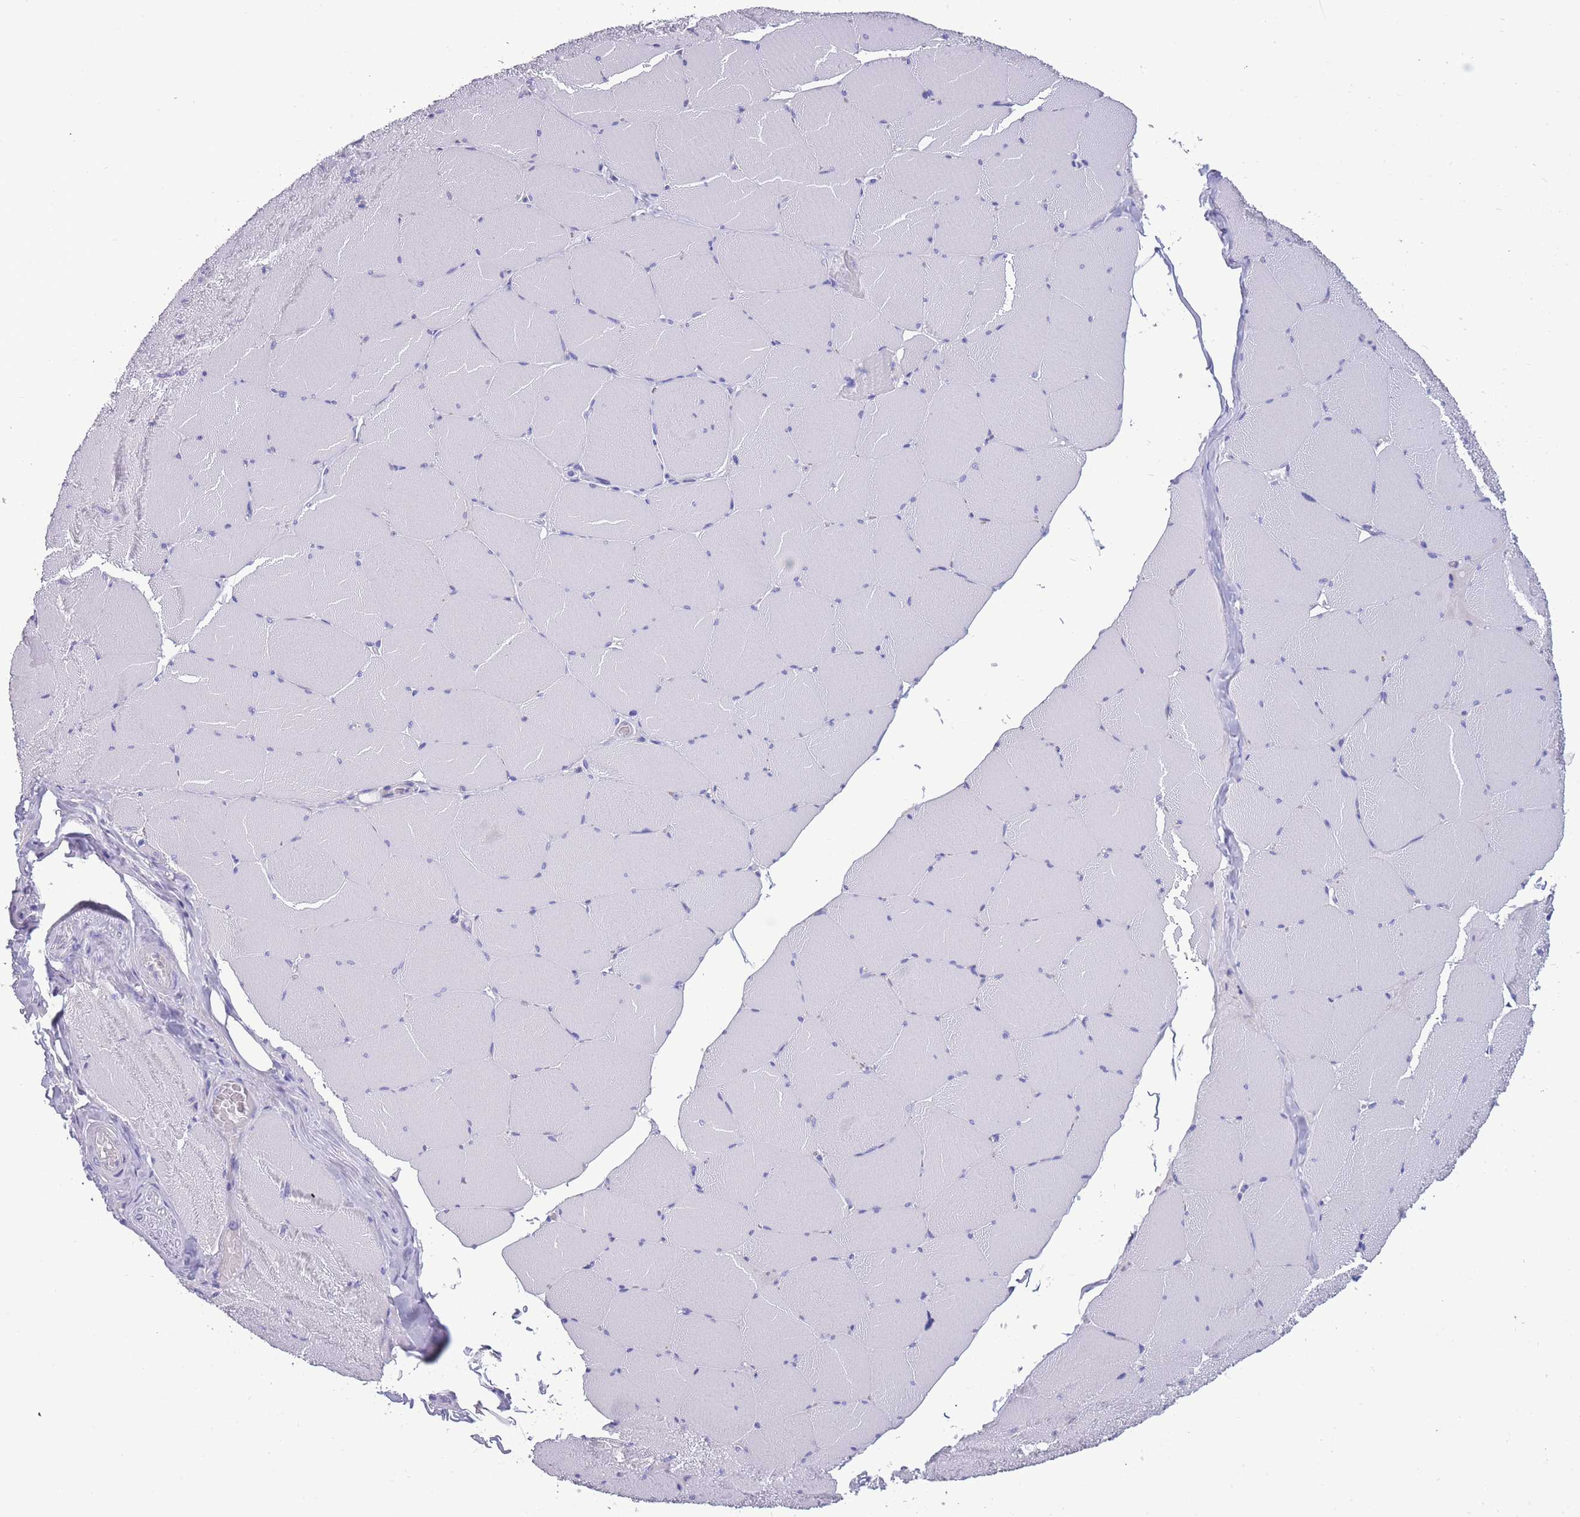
{"staining": {"intensity": "negative", "quantity": "none", "location": "none"}, "tissue": "skeletal muscle", "cell_type": "Myocytes", "image_type": "normal", "snomed": [{"axis": "morphology", "description": "Normal tissue, NOS"}, {"axis": "topography", "description": "Skeletal muscle"}, {"axis": "topography", "description": "Head-Neck"}], "caption": "Immunohistochemistry photomicrograph of normal skeletal muscle: human skeletal muscle stained with DAB demonstrates no significant protein expression in myocytes. (DAB (3,3'-diaminobenzidine) immunohistochemistry (IHC) visualized using brightfield microscopy, high magnification).", "gene": "INTS2", "patient": {"sex": "male", "age": 66}}